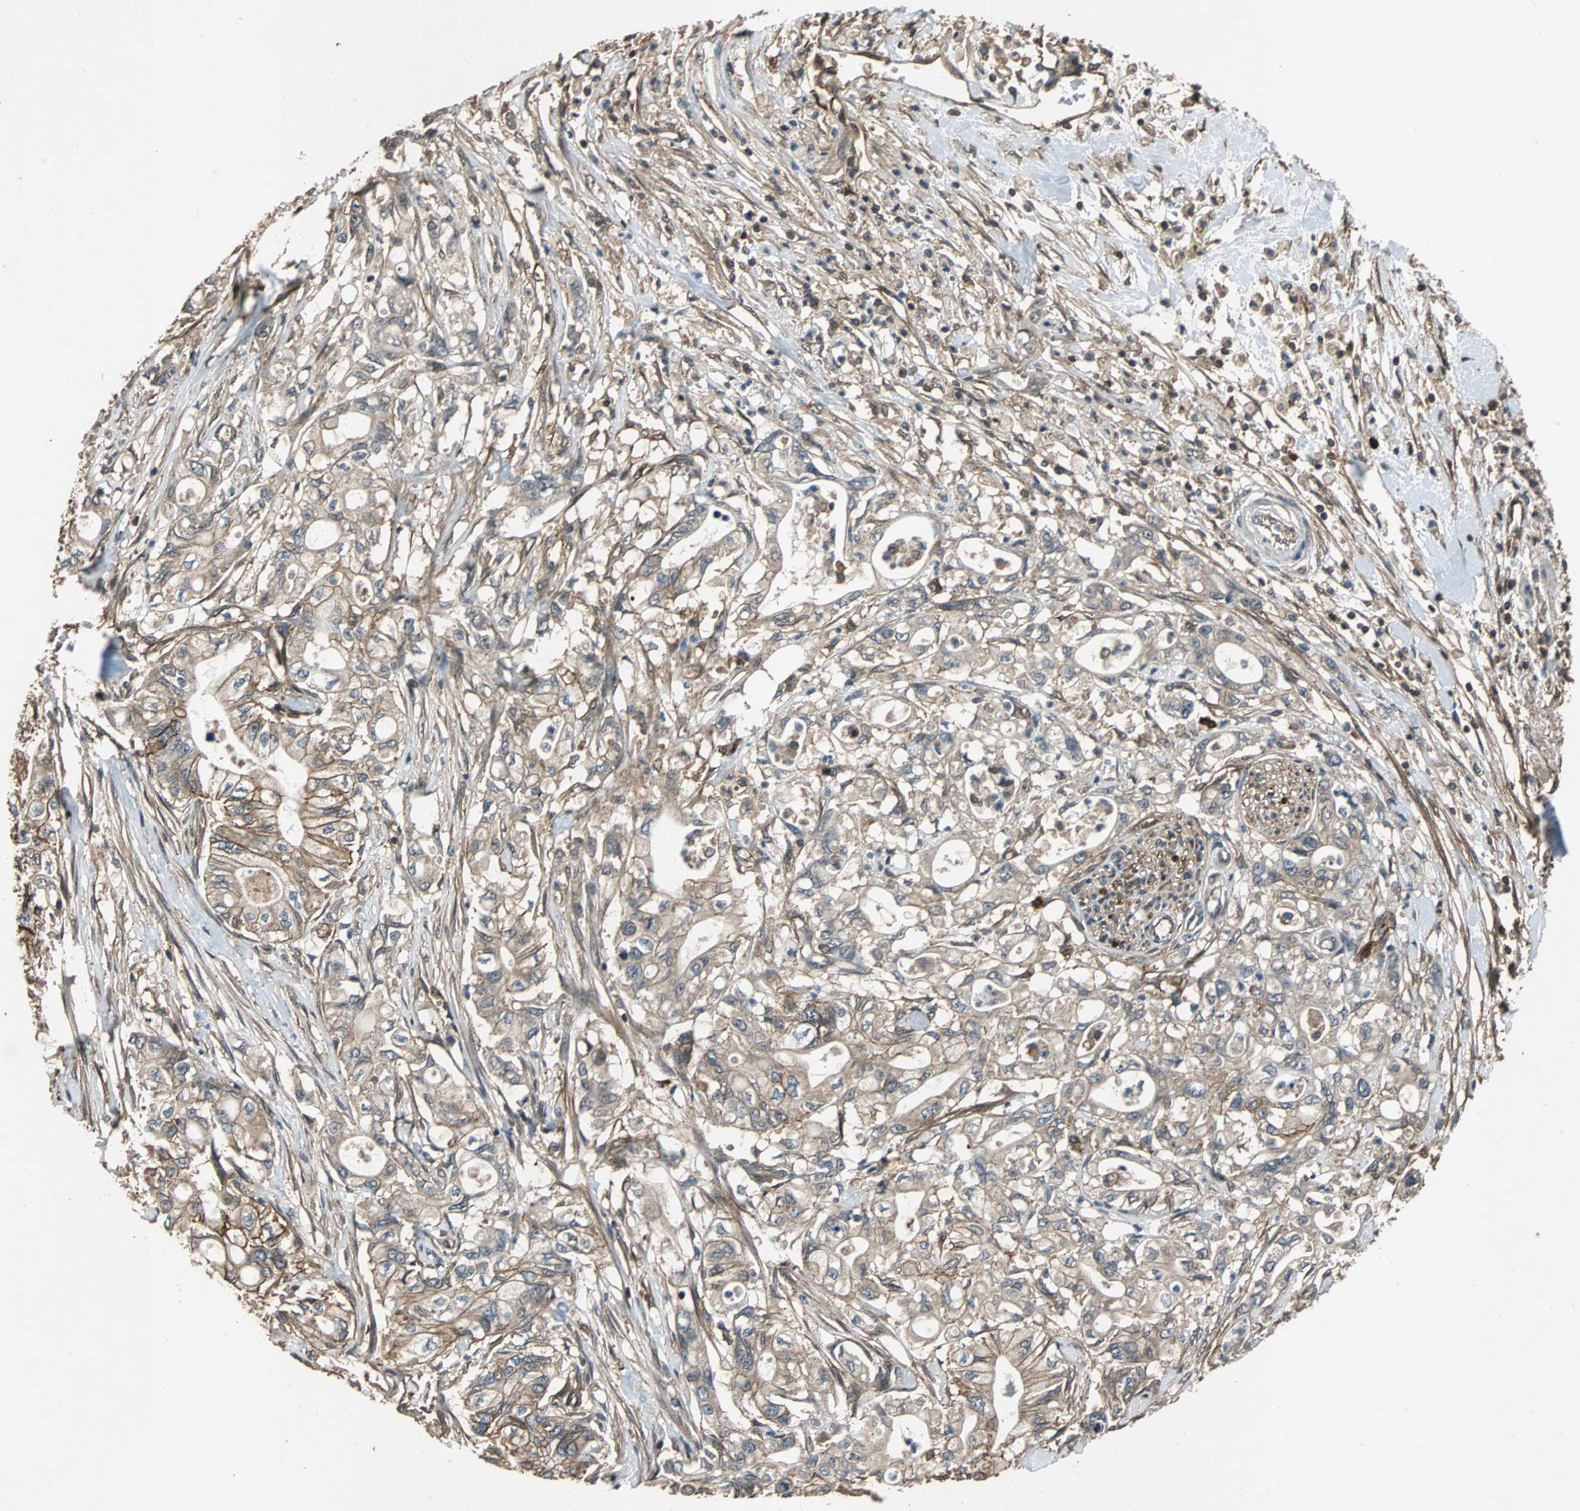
{"staining": {"intensity": "strong", "quantity": ">75%", "location": "cytoplasmic/membranous"}, "tissue": "pancreatic cancer", "cell_type": "Tumor cells", "image_type": "cancer", "snomed": [{"axis": "morphology", "description": "Adenocarcinoma, NOS"}, {"axis": "topography", "description": "Pancreas"}], "caption": "Immunohistochemical staining of pancreatic cancer reveals strong cytoplasmic/membranous protein positivity in about >75% of tumor cells.", "gene": "NDRG1", "patient": {"sex": "male", "age": 79}}